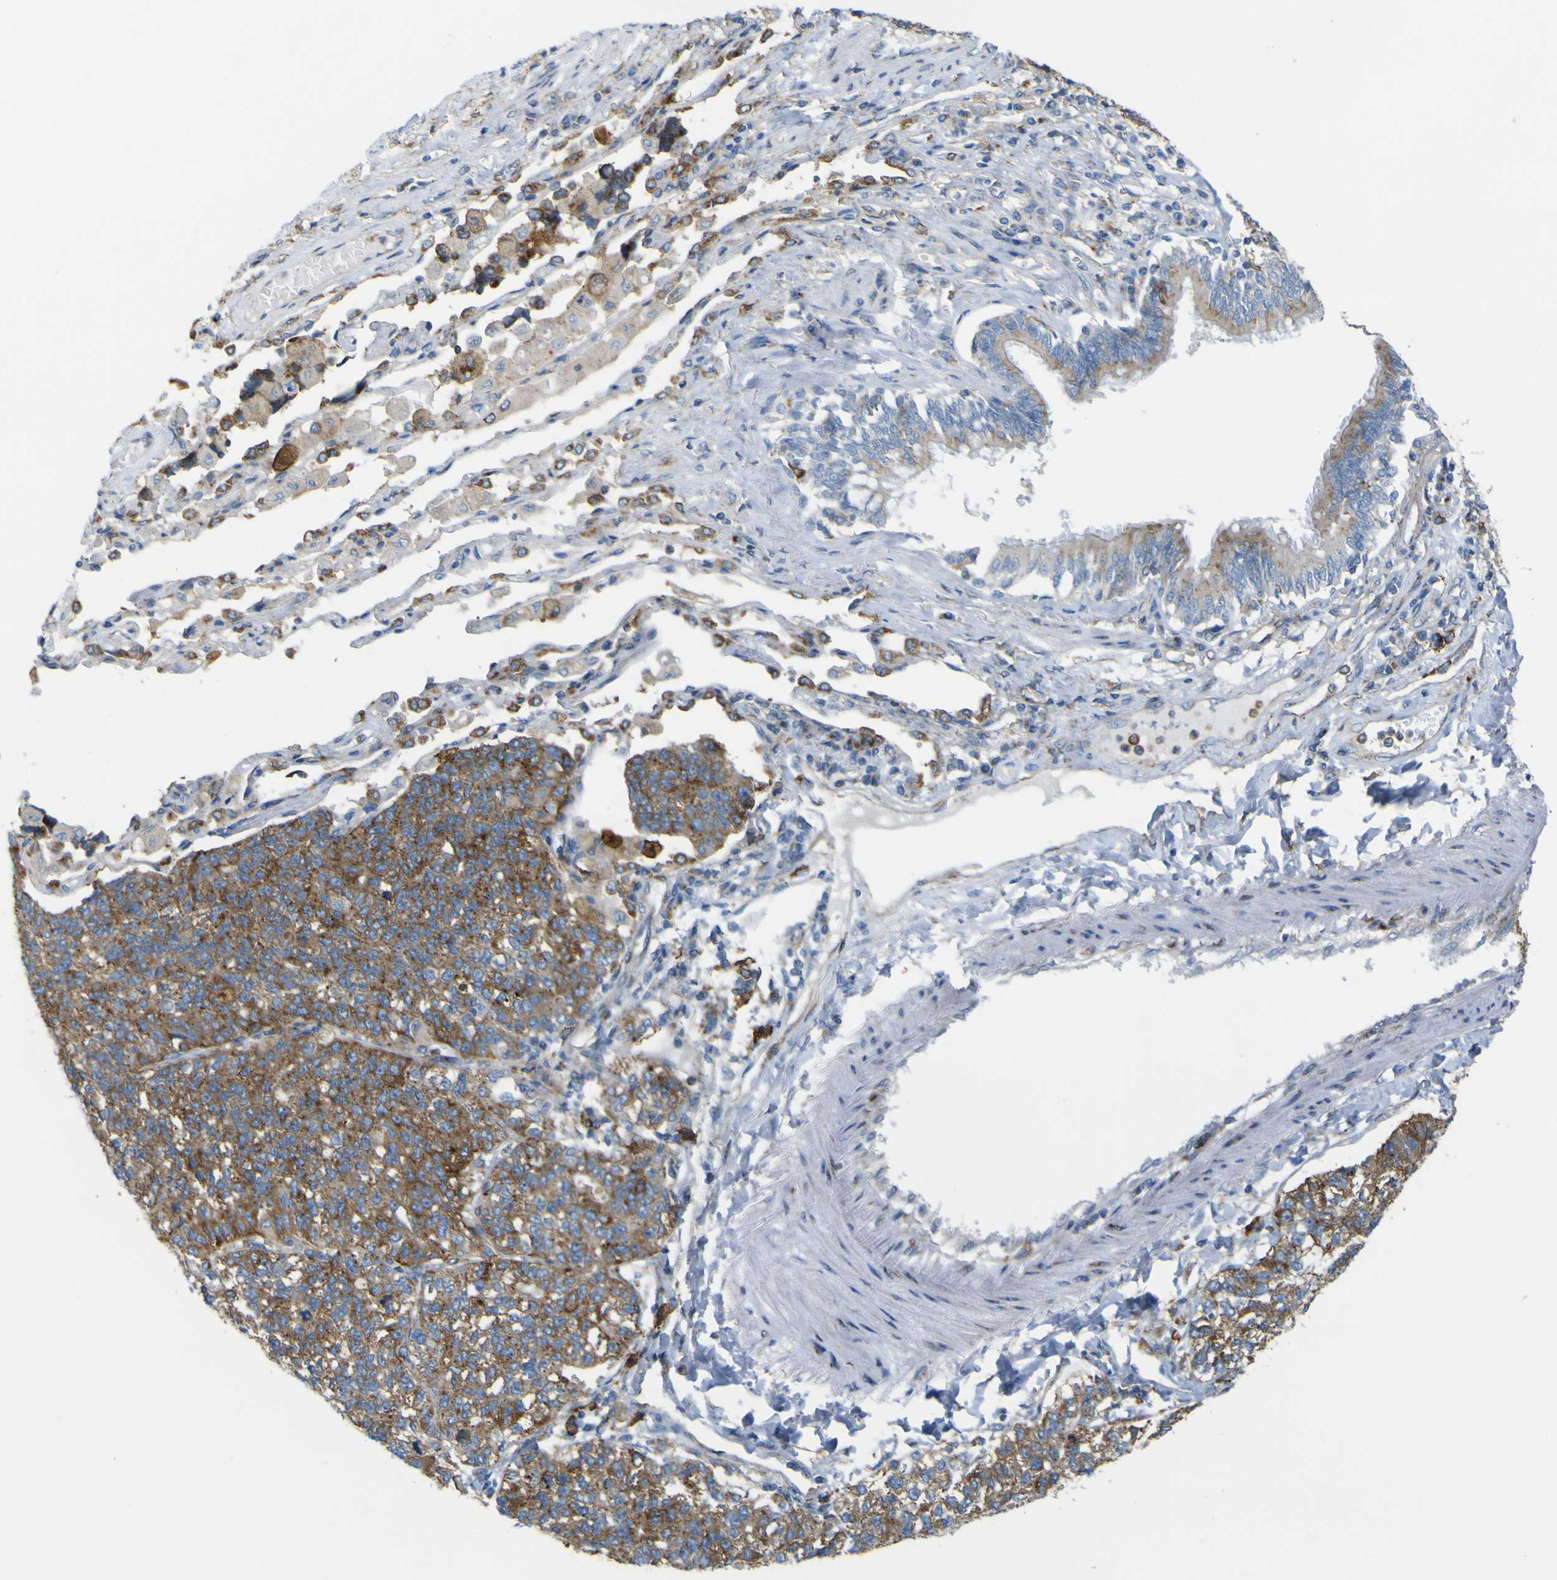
{"staining": {"intensity": "moderate", "quantity": ">75%", "location": "cytoplasmic/membranous"}, "tissue": "lung cancer", "cell_type": "Tumor cells", "image_type": "cancer", "snomed": [{"axis": "morphology", "description": "Adenocarcinoma, NOS"}, {"axis": "topography", "description": "Lung"}], "caption": "This histopathology image displays lung cancer stained with immunohistochemistry (IHC) to label a protein in brown. The cytoplasmic/membranous of tumor cells show moderate positivity for the protein. Nuclei are counter-stained blue.", "gene": "IGF2R", "patient": {"sex": "male", "age": 49}}